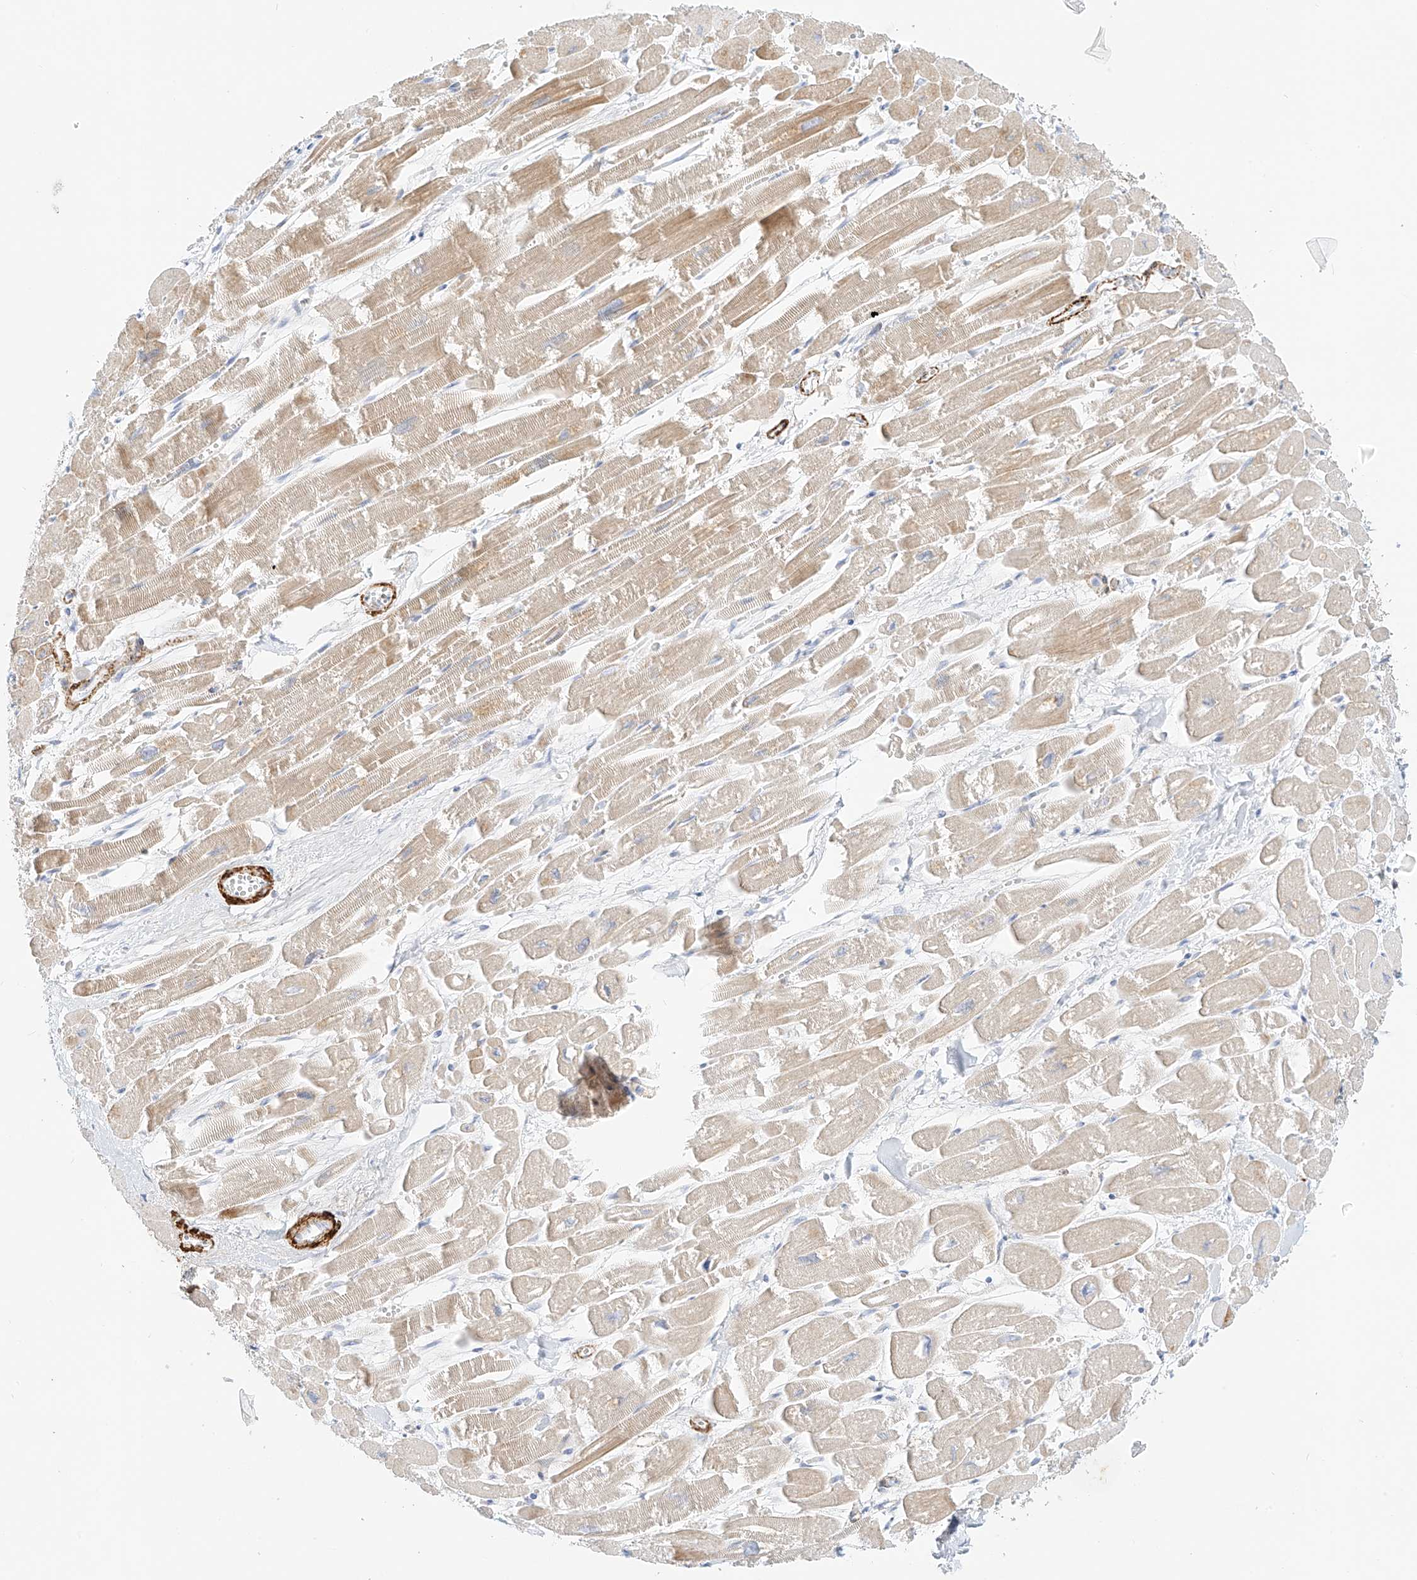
{"staining": {"intensity": "moderate", "quantity": "25%-75%", "location": "cytoplasmic/membranous"}, "tissue": "heart muscle", "cell_type": "Cardiomyocytes", "image_type": "normal", "snomed": [{"axis": "morphology", "description": "Normal tissue, NOS"}, {"axis": "topography", "description": "Heart"}], "caption": "Heart muscle stained for a protein (brown) reveals moderate cytoplasmic/membranous positive staining in about 25%-75% of cardiomyocytes.", "gene": "ST3GAL5", "patient": {"sex": "male", "age": 54}}